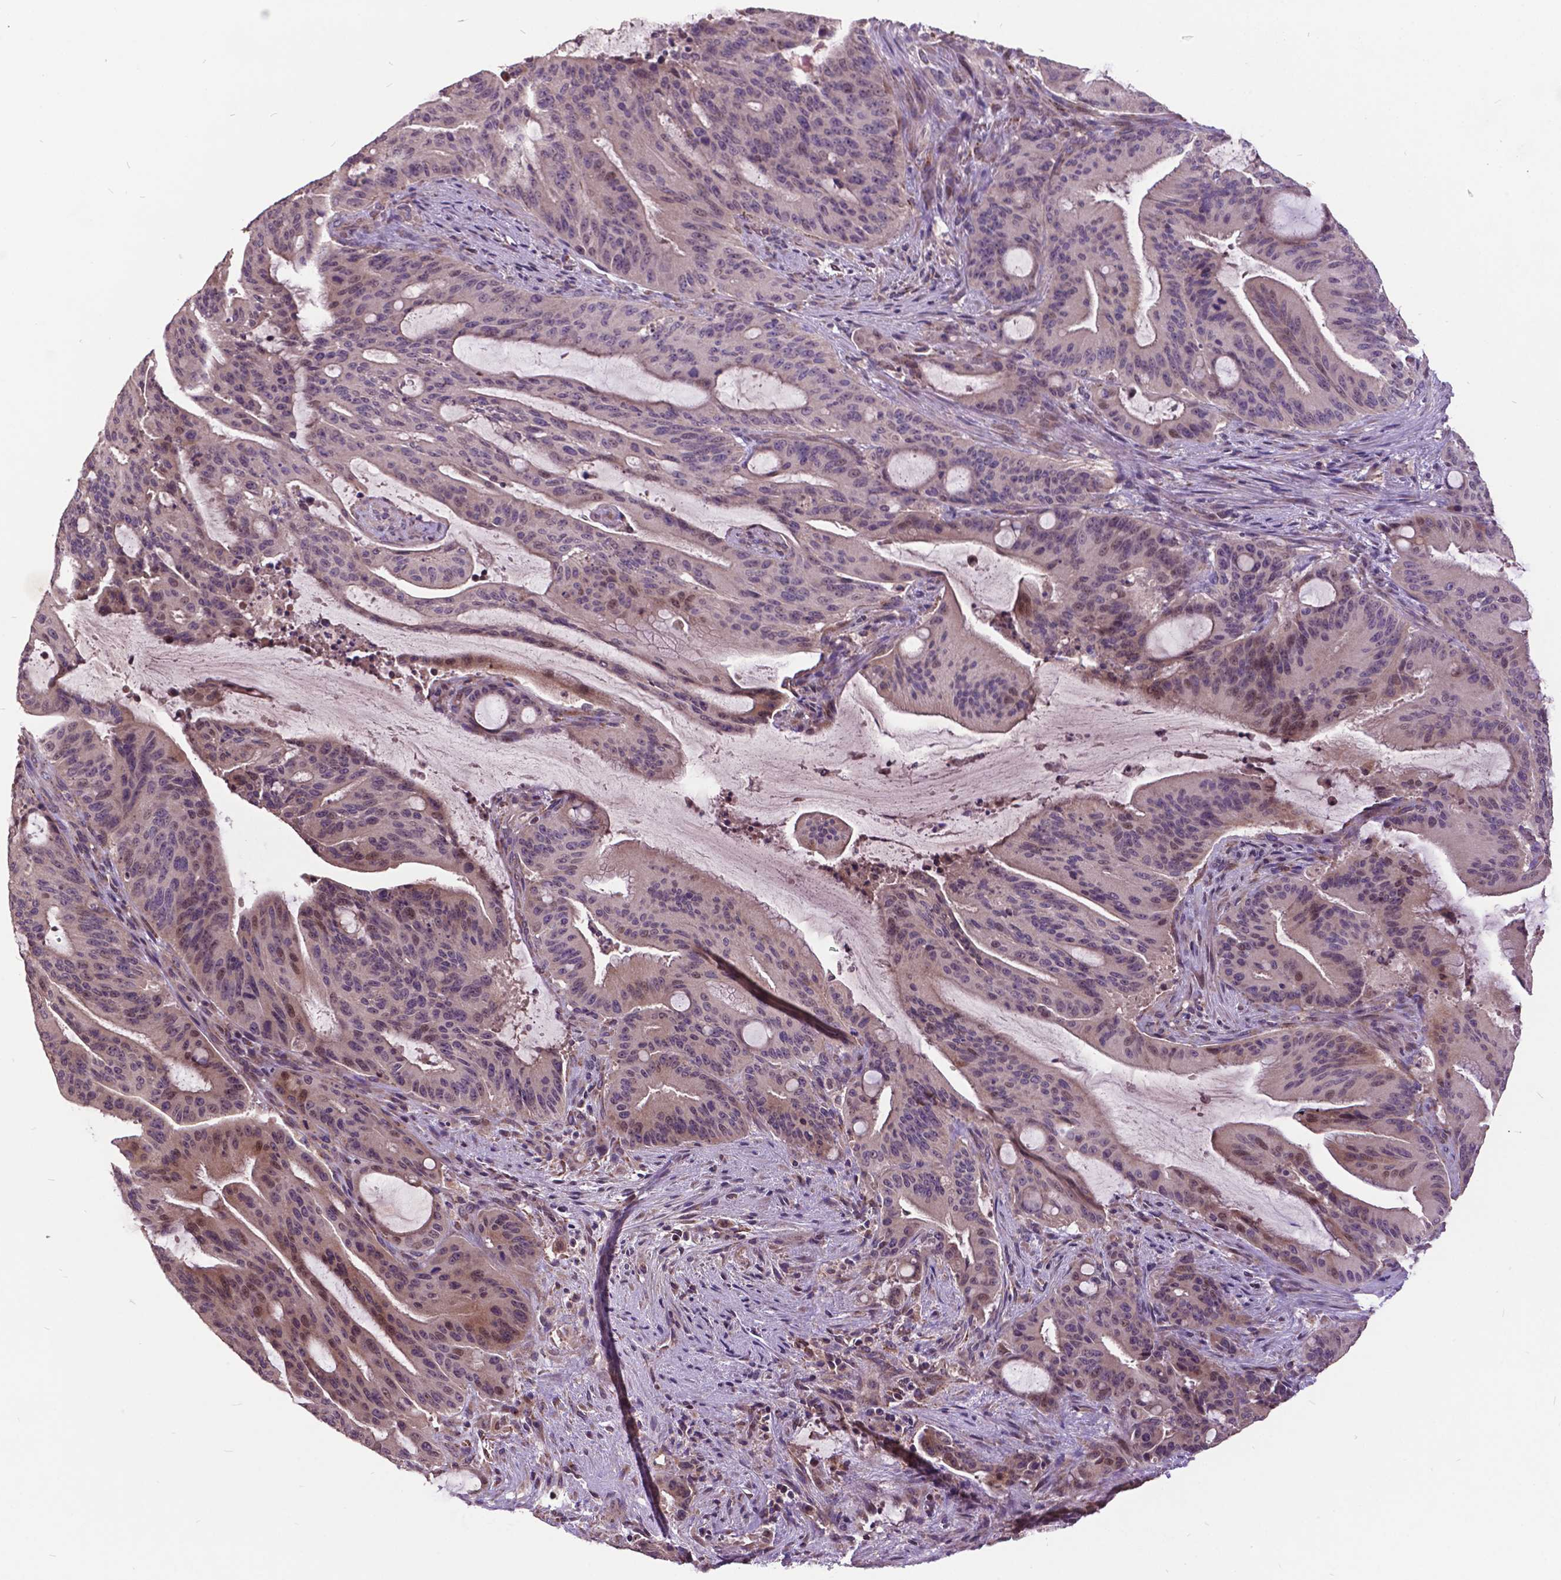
{"staining": {"intensity": "weak", "quantity": "<25%", "location": "nuclear"}, "tissue": "liver cancer", "cell_type": "Tumor cells", "image_type": "cancer", "snomed": [{"axis": "morphology", "description": "Cholangiocarcinoma"}, {"axis": "topography", "description": "Liver"}], "caption": "Photomicrograph shows no significant protein expression in tumor cells of liver cancer.", "gene": "AP1S3", "patient": {"sex": "female", "age": 73}}